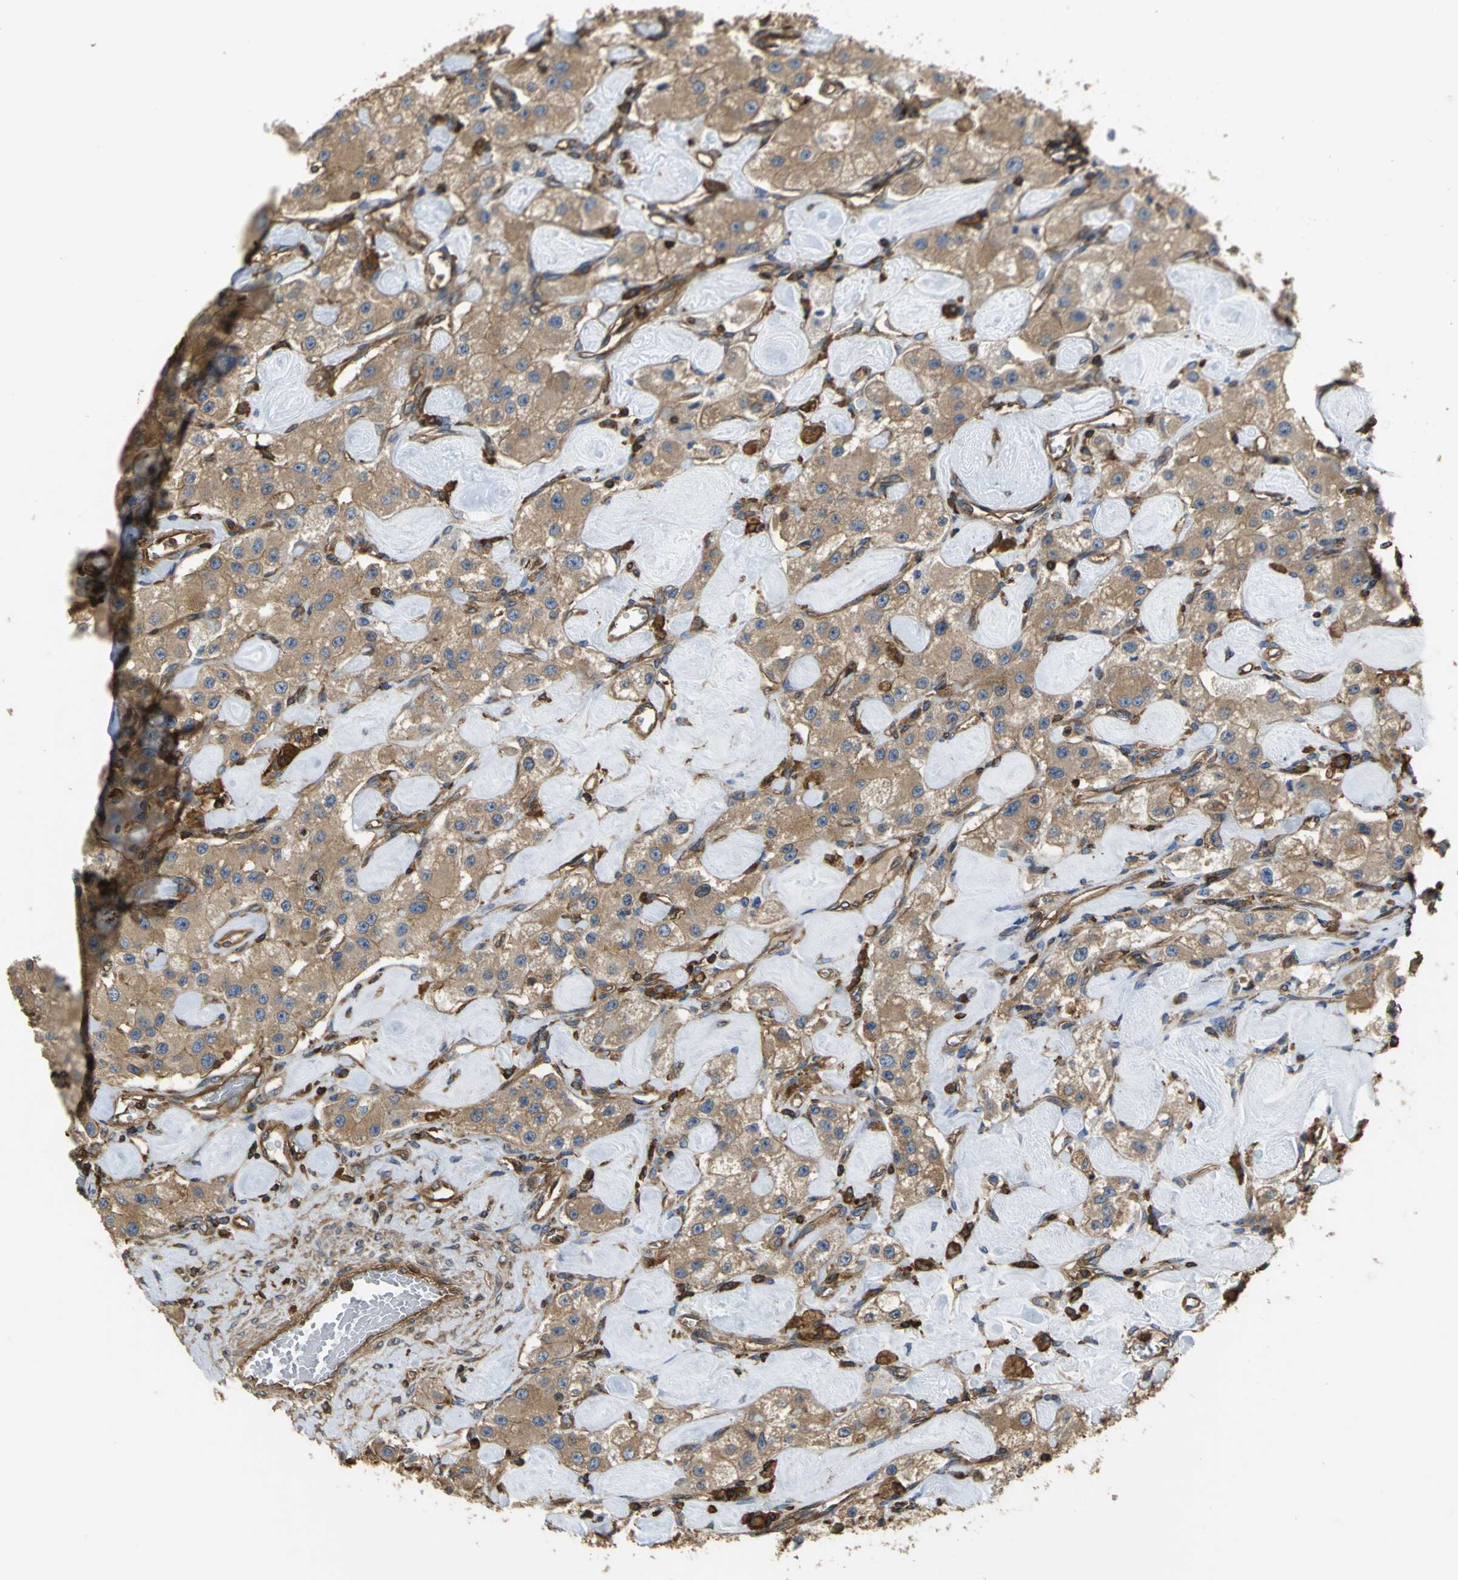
{"staining": {"intensity": "weak", "quantity": ">75%", "location": "cytoplasmic/membranous"}, "tissue": "carcinoid", "cell_type": "Tumor cells", "image_type": "cancer", "snomed": [{"axis": "morphology", "description": "Carcinoid, malignant, NOS"}, {"axis": "topography", "description": "Pancreas"}], "caption": "Carcinoid tissue demonstrates weak cytoplasmic/membranous expression in approximately >75% of tumor cells, visualized by immunohistochemistry.", "gene": "TLN1", "patient": {"sex": "male", "age": 41}}